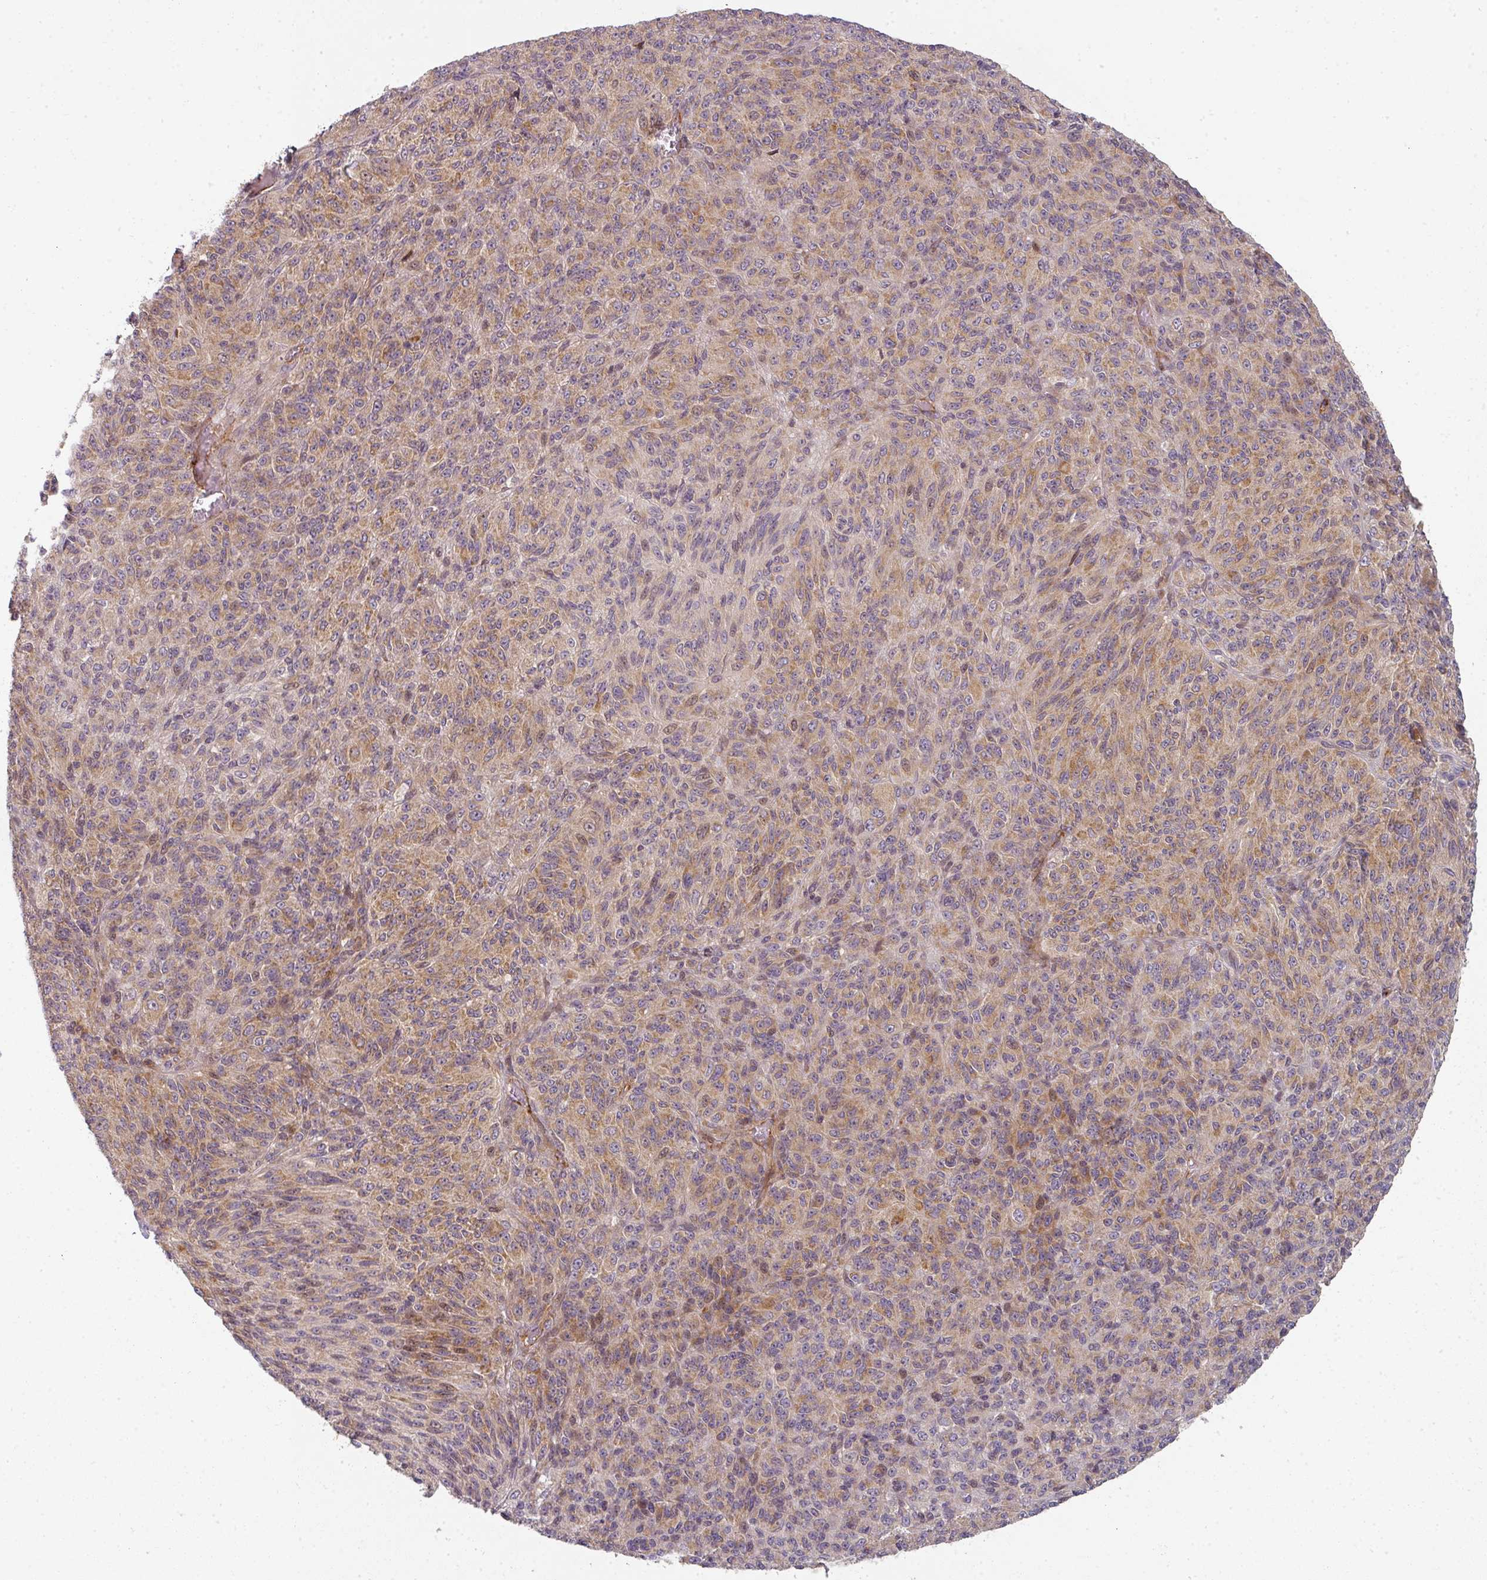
{"staining": {"intensity": "moderate", "quantity": "25%-75%", "location": "cytoplasmic/membranous"}, "tissue": "melanoma", "cell_type": "Tumor cells", "image_type": "cancer", "snomed": [{"axis": "morphology", "description": "Malignant melanoma, Metastatic site"}, {"axis": "topography", "description": "Brain"}], "caption": "Protein expression analysis of melanoma shows moderate cytoplasmic/membranous expression in approximately 25%-75% of tumor cells.", "gene": "CNOT1", "patient": {"sex": "female", "age": 56}}